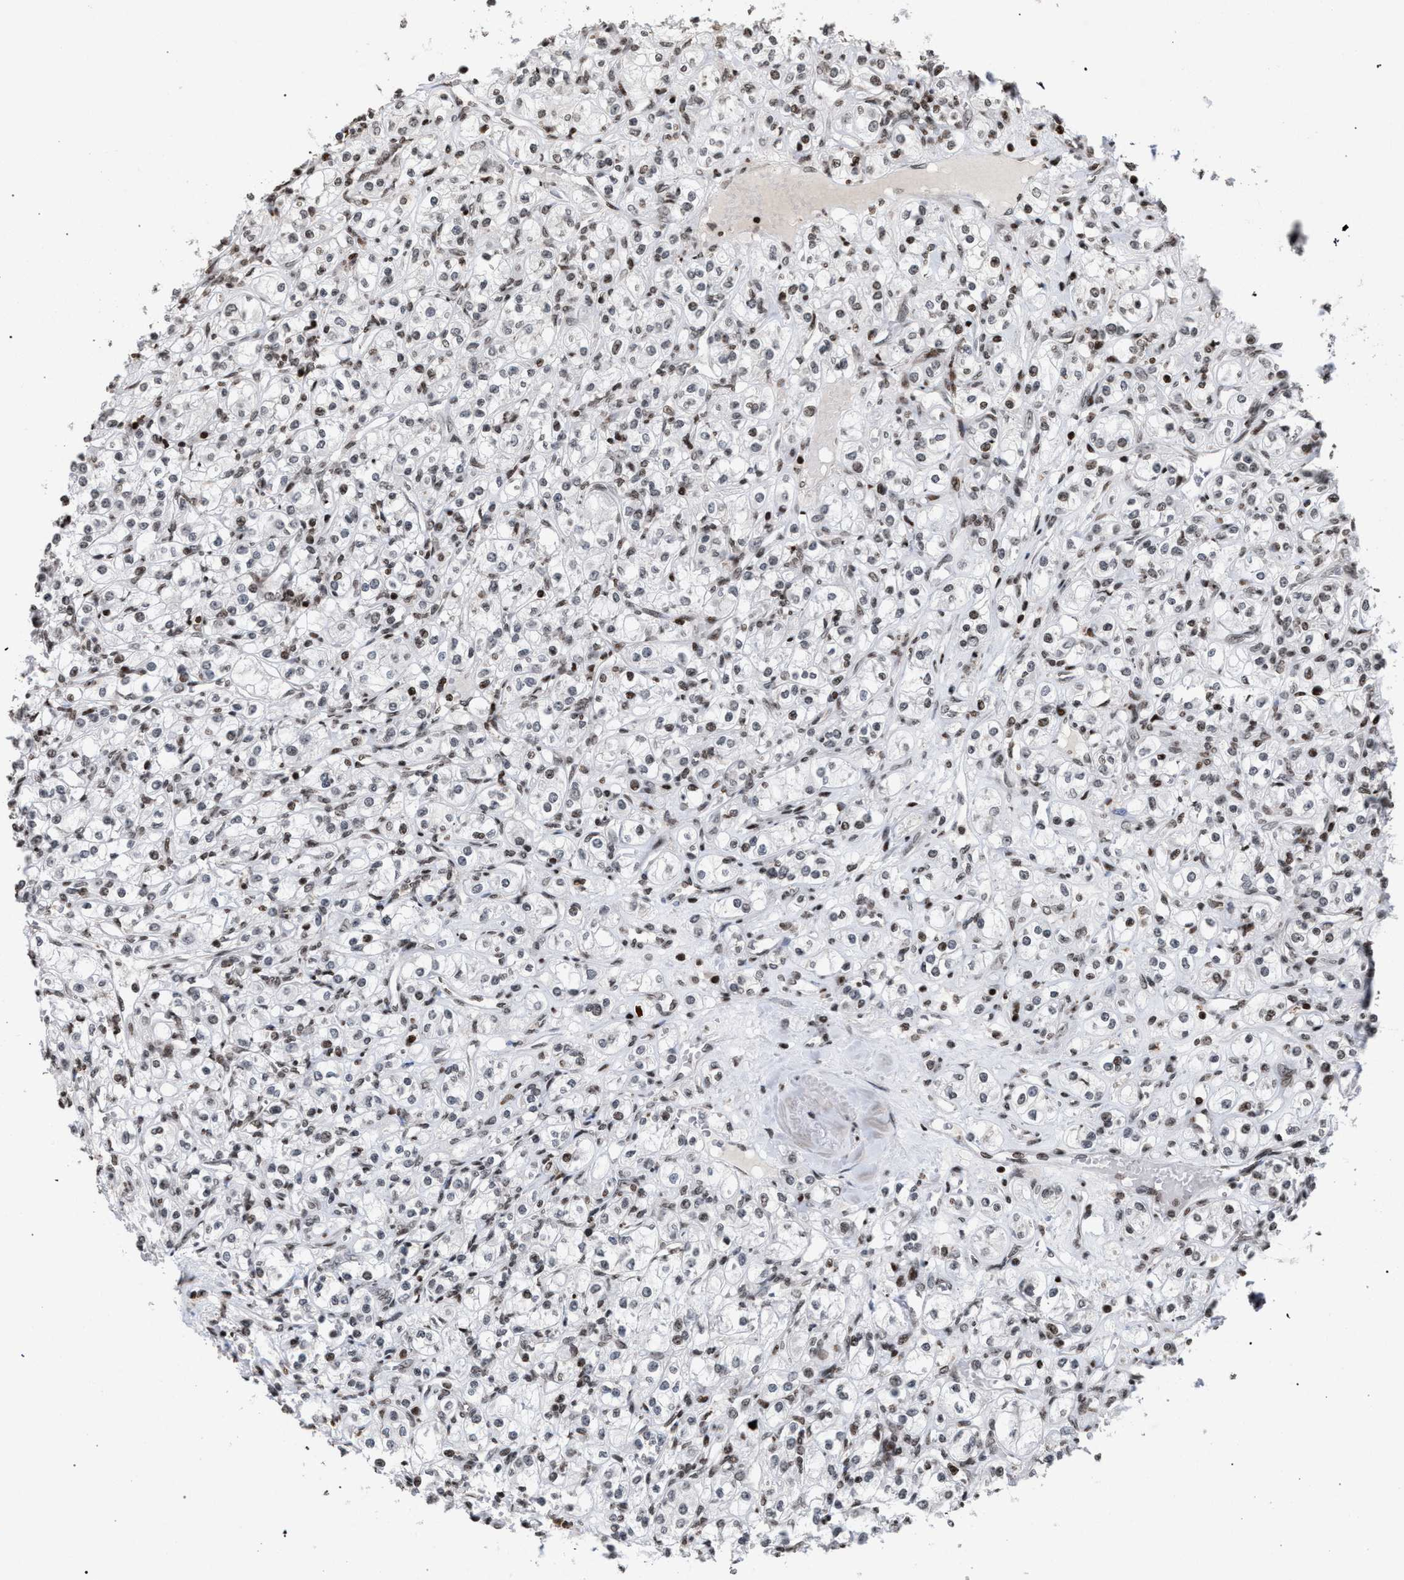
{"staining": {"intensity": "weak", "quantity": ">75%", "location": "nuclear"}, "tissue": "renal cancer", "cell_type": "Tumor cells", "image_type": "cancer", "snomed": [{"axis": "morphology", "description": "Adenocarcinoma, NOS"}, {"axis": "topography", "description": "Kidney"}], "caption": "Immunohistochemistry micrograph of adenocarcinoma (renal) stained for a protein (brown), which exhibits low levels of weak nuclear staining in approximately >75% of tumor cells.", "gene": "FOXD3", "patient": {"sex": "male", "age": 77}}